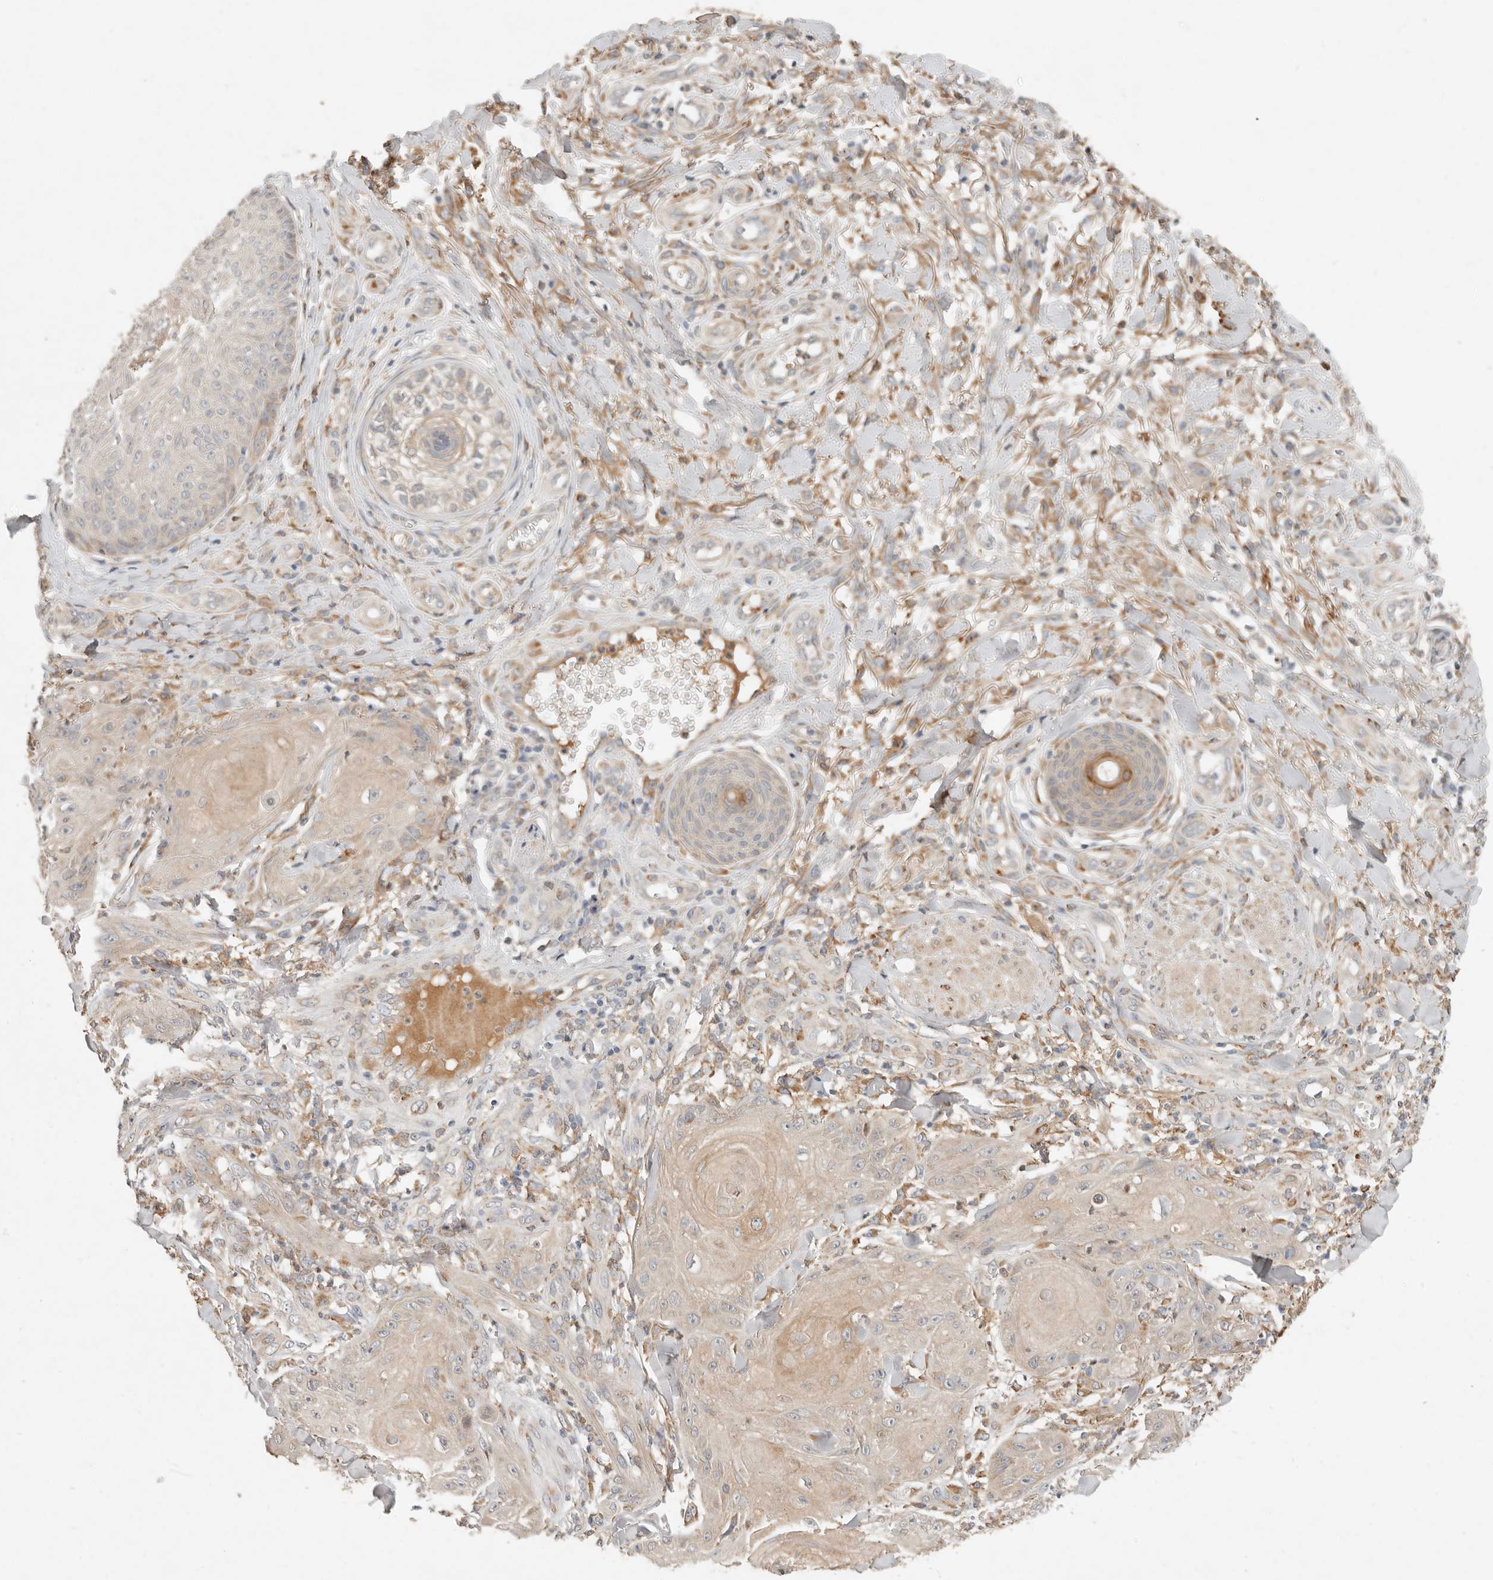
{"staining": {"intensity": "weak", "quantity": "25%-75%", "location": "cytoplasmic/membranous"}, "tissue": "skin cancer", "cell_type": "Tumor cells", "image_type": "cancer", "snomed": [{"axis": "morphology", "description": "Squamous cell carcinoma, NOS"}, {"axis": "topography", "description": "Skin"}], "caption": "Immunohistochemical staining of skin cancer reveals low levels of weak cytoplasmic/membranous positivity in approximately 25%-75% of tumor cells.", "gene": "ARHGEF10L", "patient": {"sex": "male", "age": 74}}